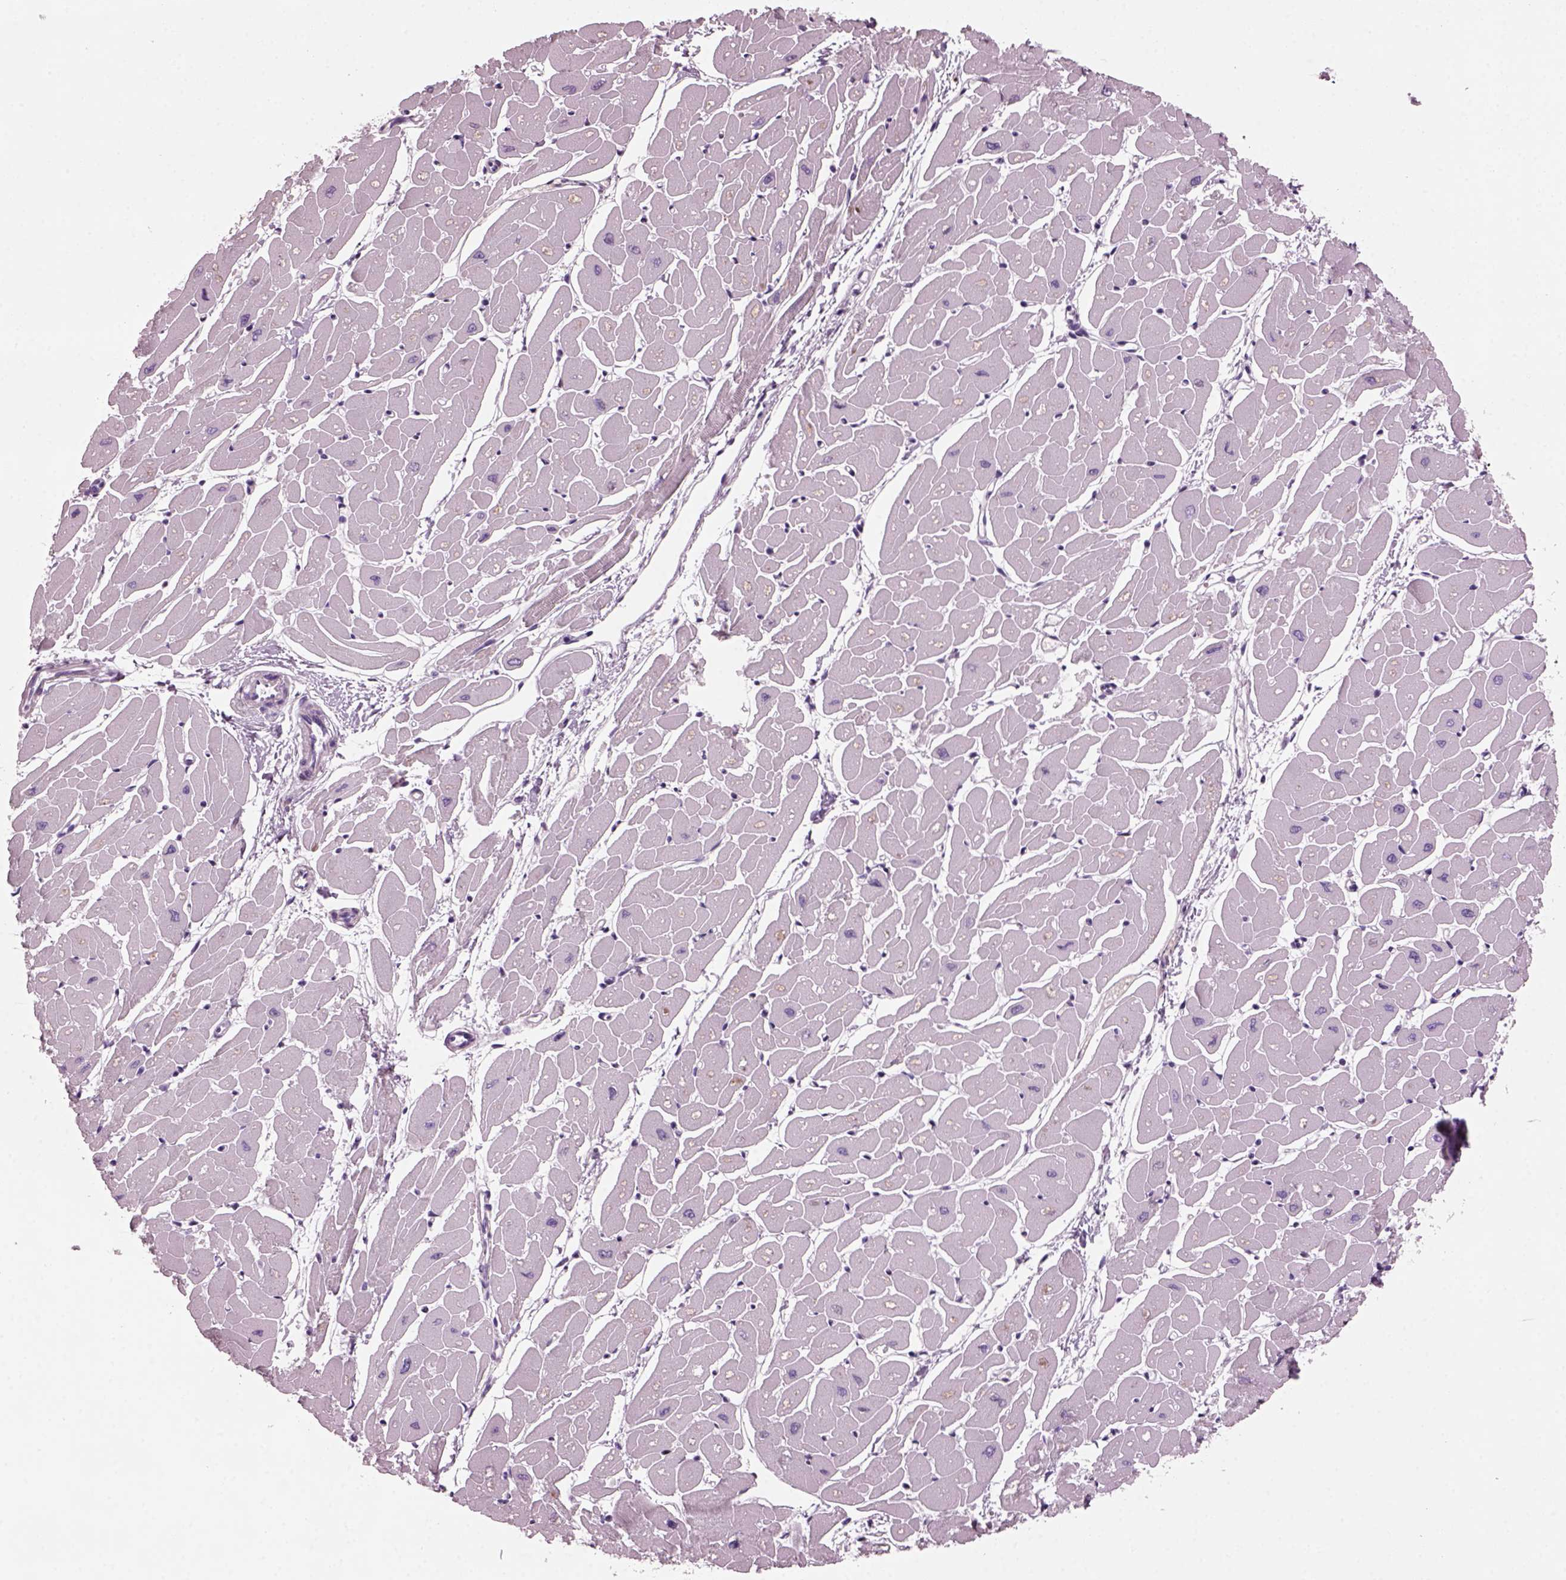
{"staining": {"intensity": "negative", "quantity": "none", "location": "none"}, "tissue": "heart muscle", "cell_type": "Cardiomyocytes", "image_type": "normal", "snomed": [{"axis": "morphology", "description": "Normal tissue, NOS"}, {"axis": "topography", "description": "Heart"}], "caption": "A micrograph of heart muscle stained for a protein exhibits no brown staining in cardiomyocytes.", "gene": "PRR9", "patient": {"sex": "male", "age": 57}}